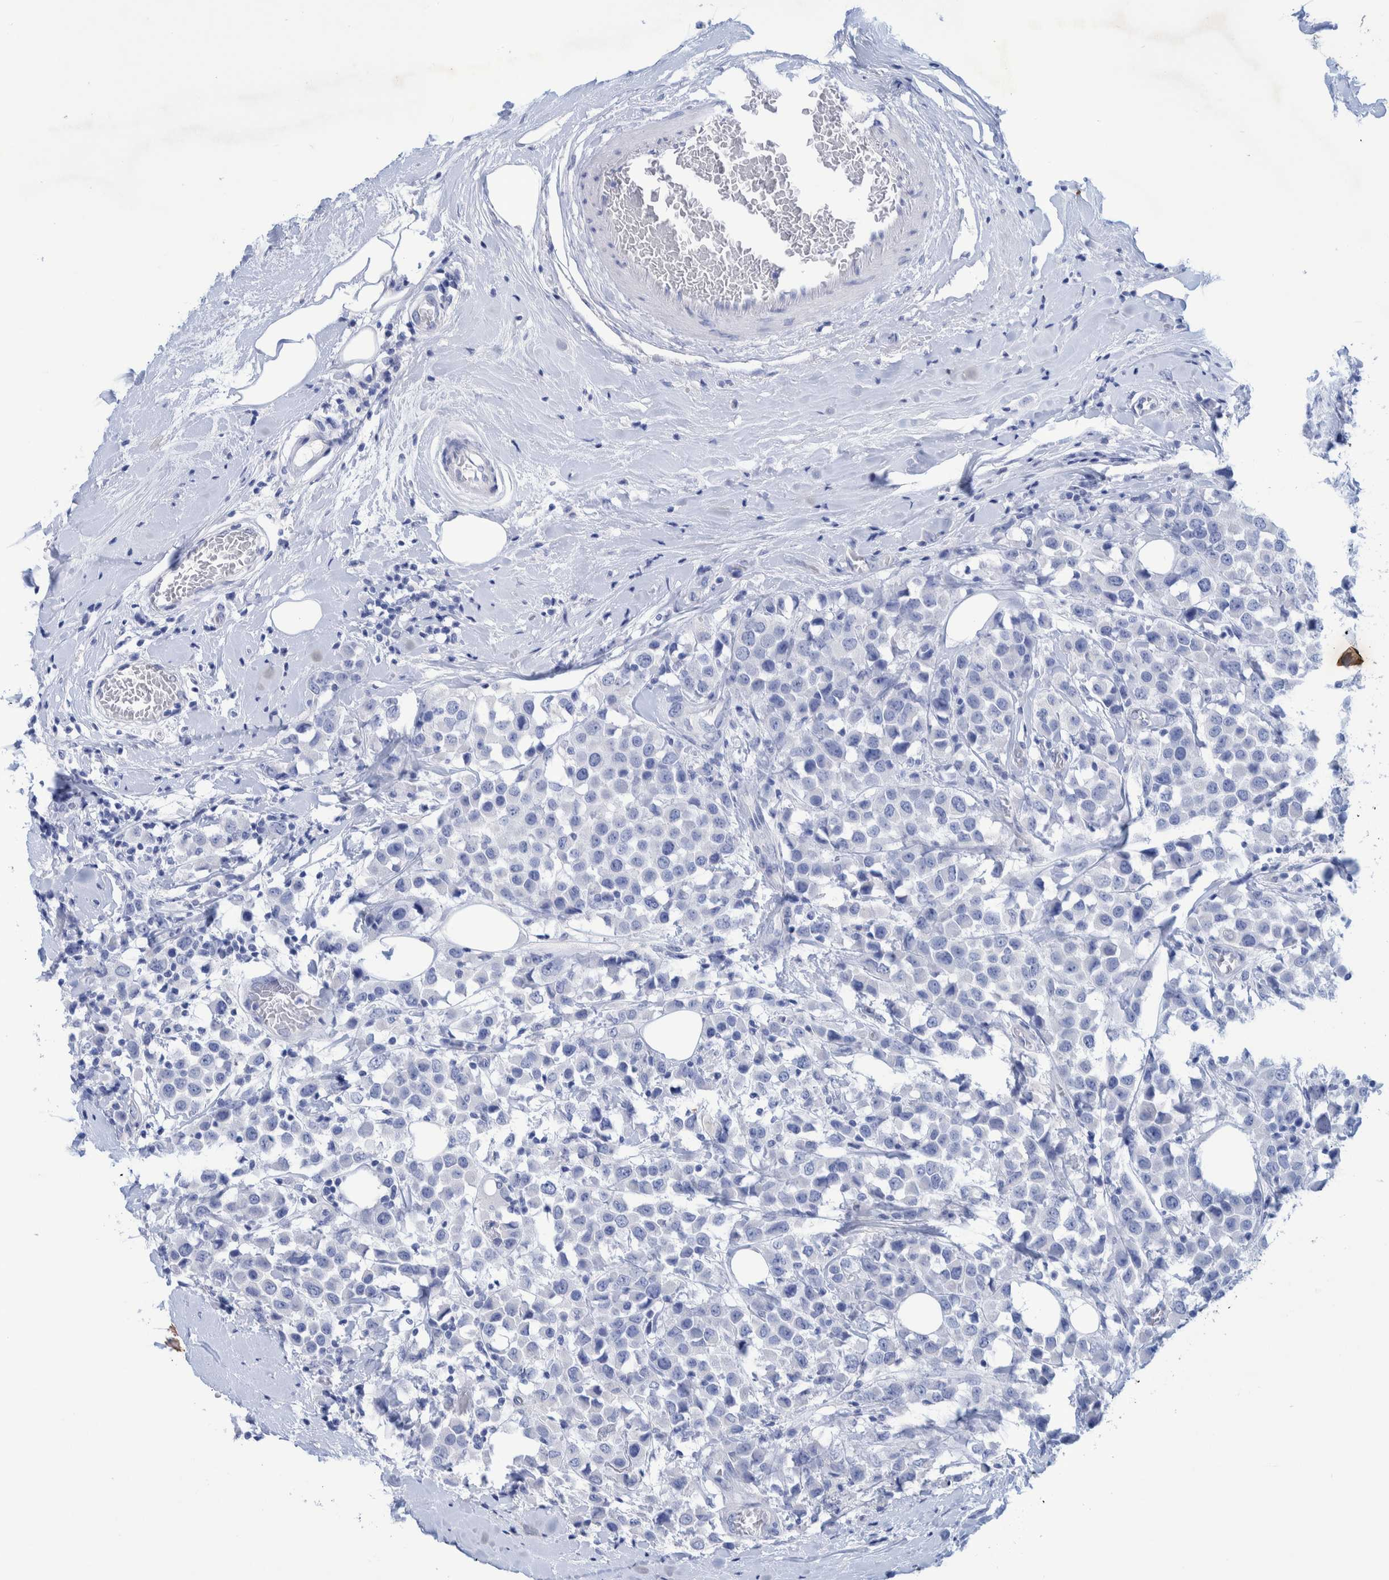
{"staining": {"intensity": "negative", "quantity": "none", "location": "none"}, "tissue": "breast cancer", "cell_type": "Tumor cells", "image_type": "cancer", "snomed": [{"axis": "morphology", "description": "Duct carcinoma"}, {"axis": "topography", "description": "Breast"}], "caption": "This image is of intraductal carcinoma (breast) stained with IHC to label a protein in brown with the nuclei are counter-stained blue. There is no expression in tumor cells.", "gene": "PERP", "patient": {"sex": "female", "age": 61}}